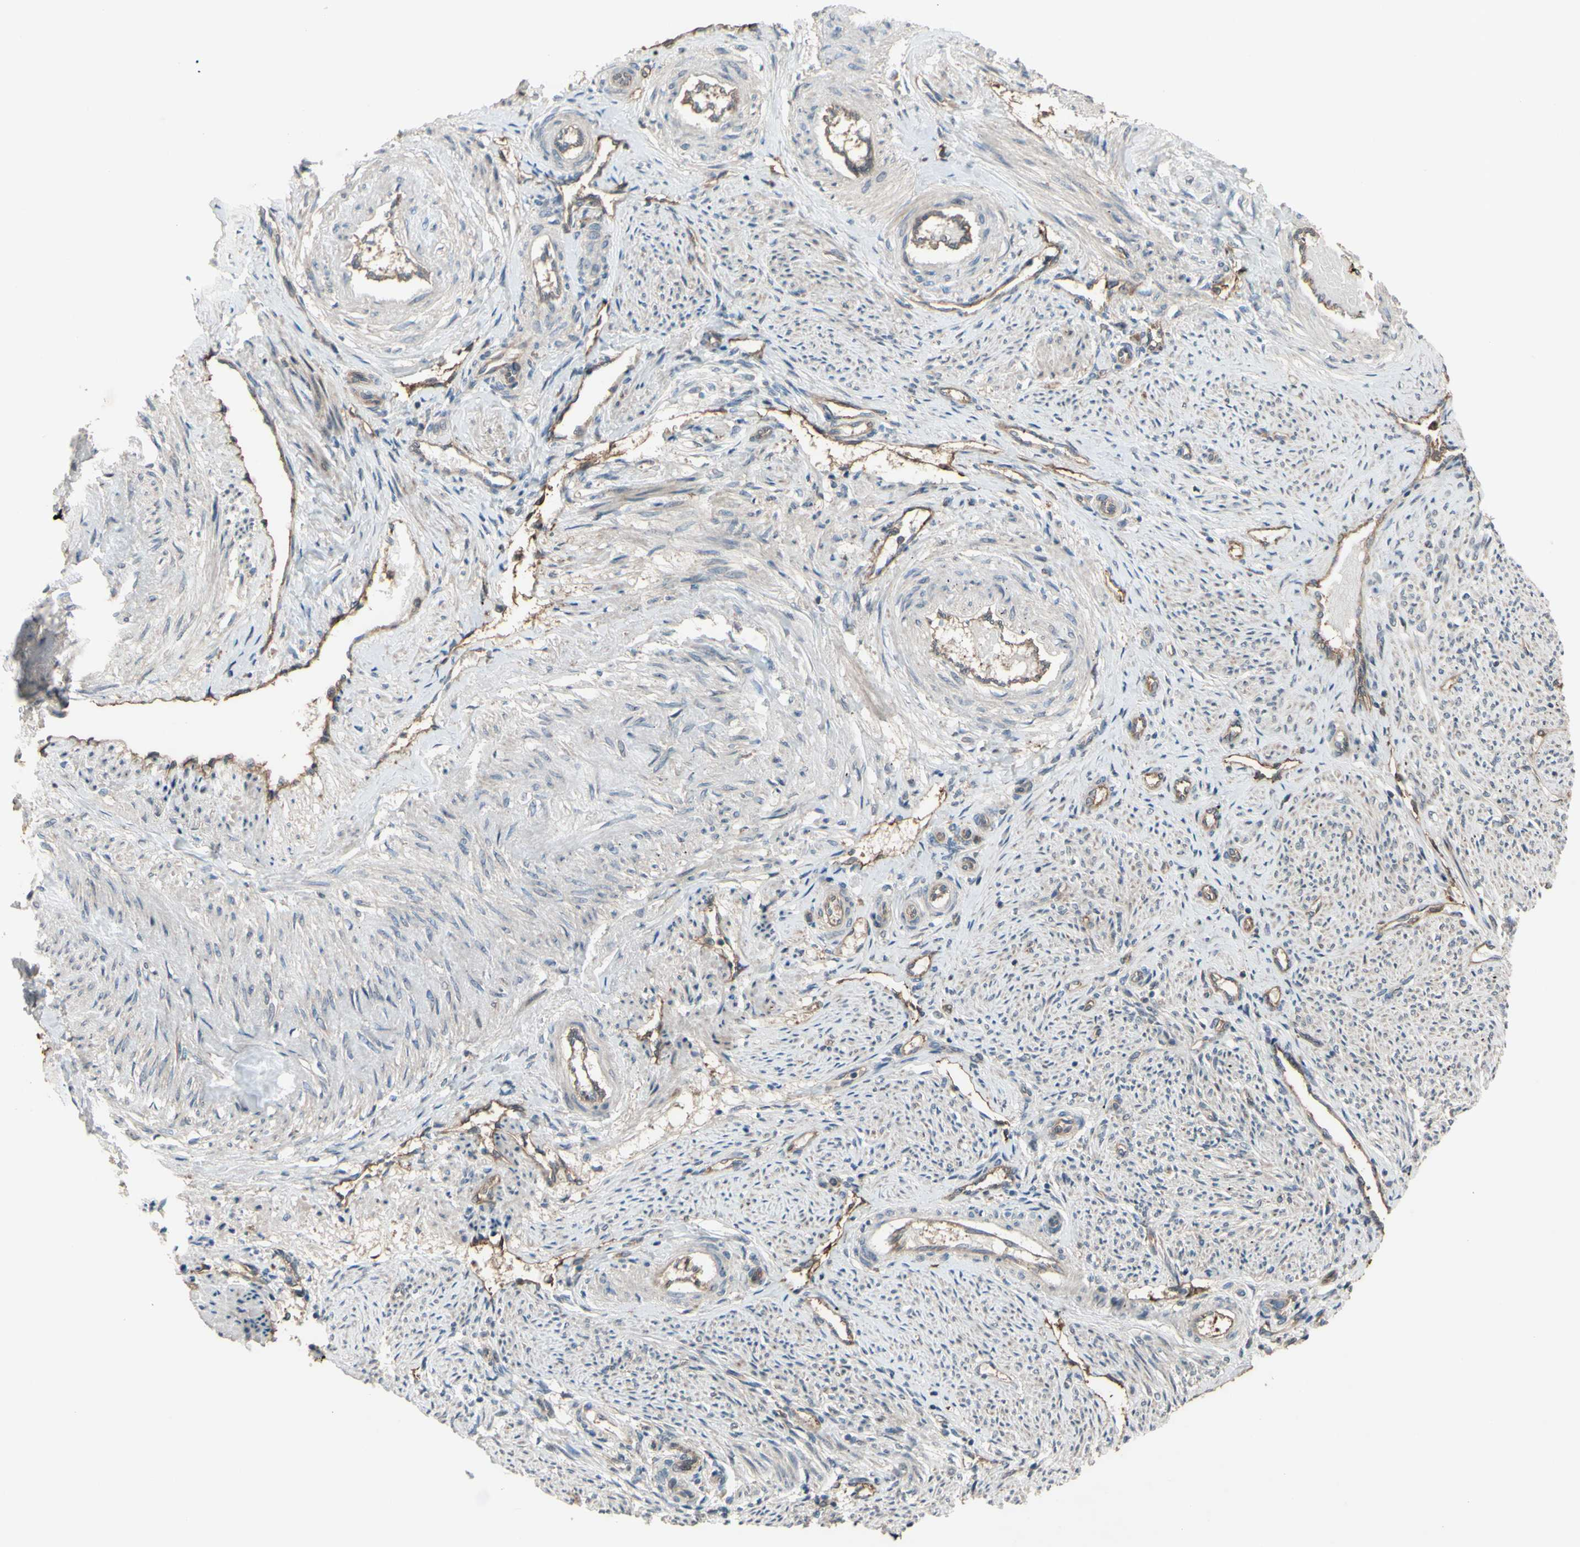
{"staining": {"intensity": "moderate", "quantity": ">75%", "location": "cytoplasmic/membranous"}, "tissue": "endometrium", "cell_type": "Cells in endometrial stroma", "image_type": "normal", "snomed": [{"axis": "morphology", "description": "Normal tissue, NOS"}, {"axis": "topography", "description": "Endometrium"}], "caption": "Protein positivity by immunohistochemistry (IHC) shows moderate cytoplasmic/membranous positivity in about >75% of cells in endometrial stroma in unremarkable endometrium.", "gene": "SHROOM4", "patient": {"sex": "female", "age": 42}}